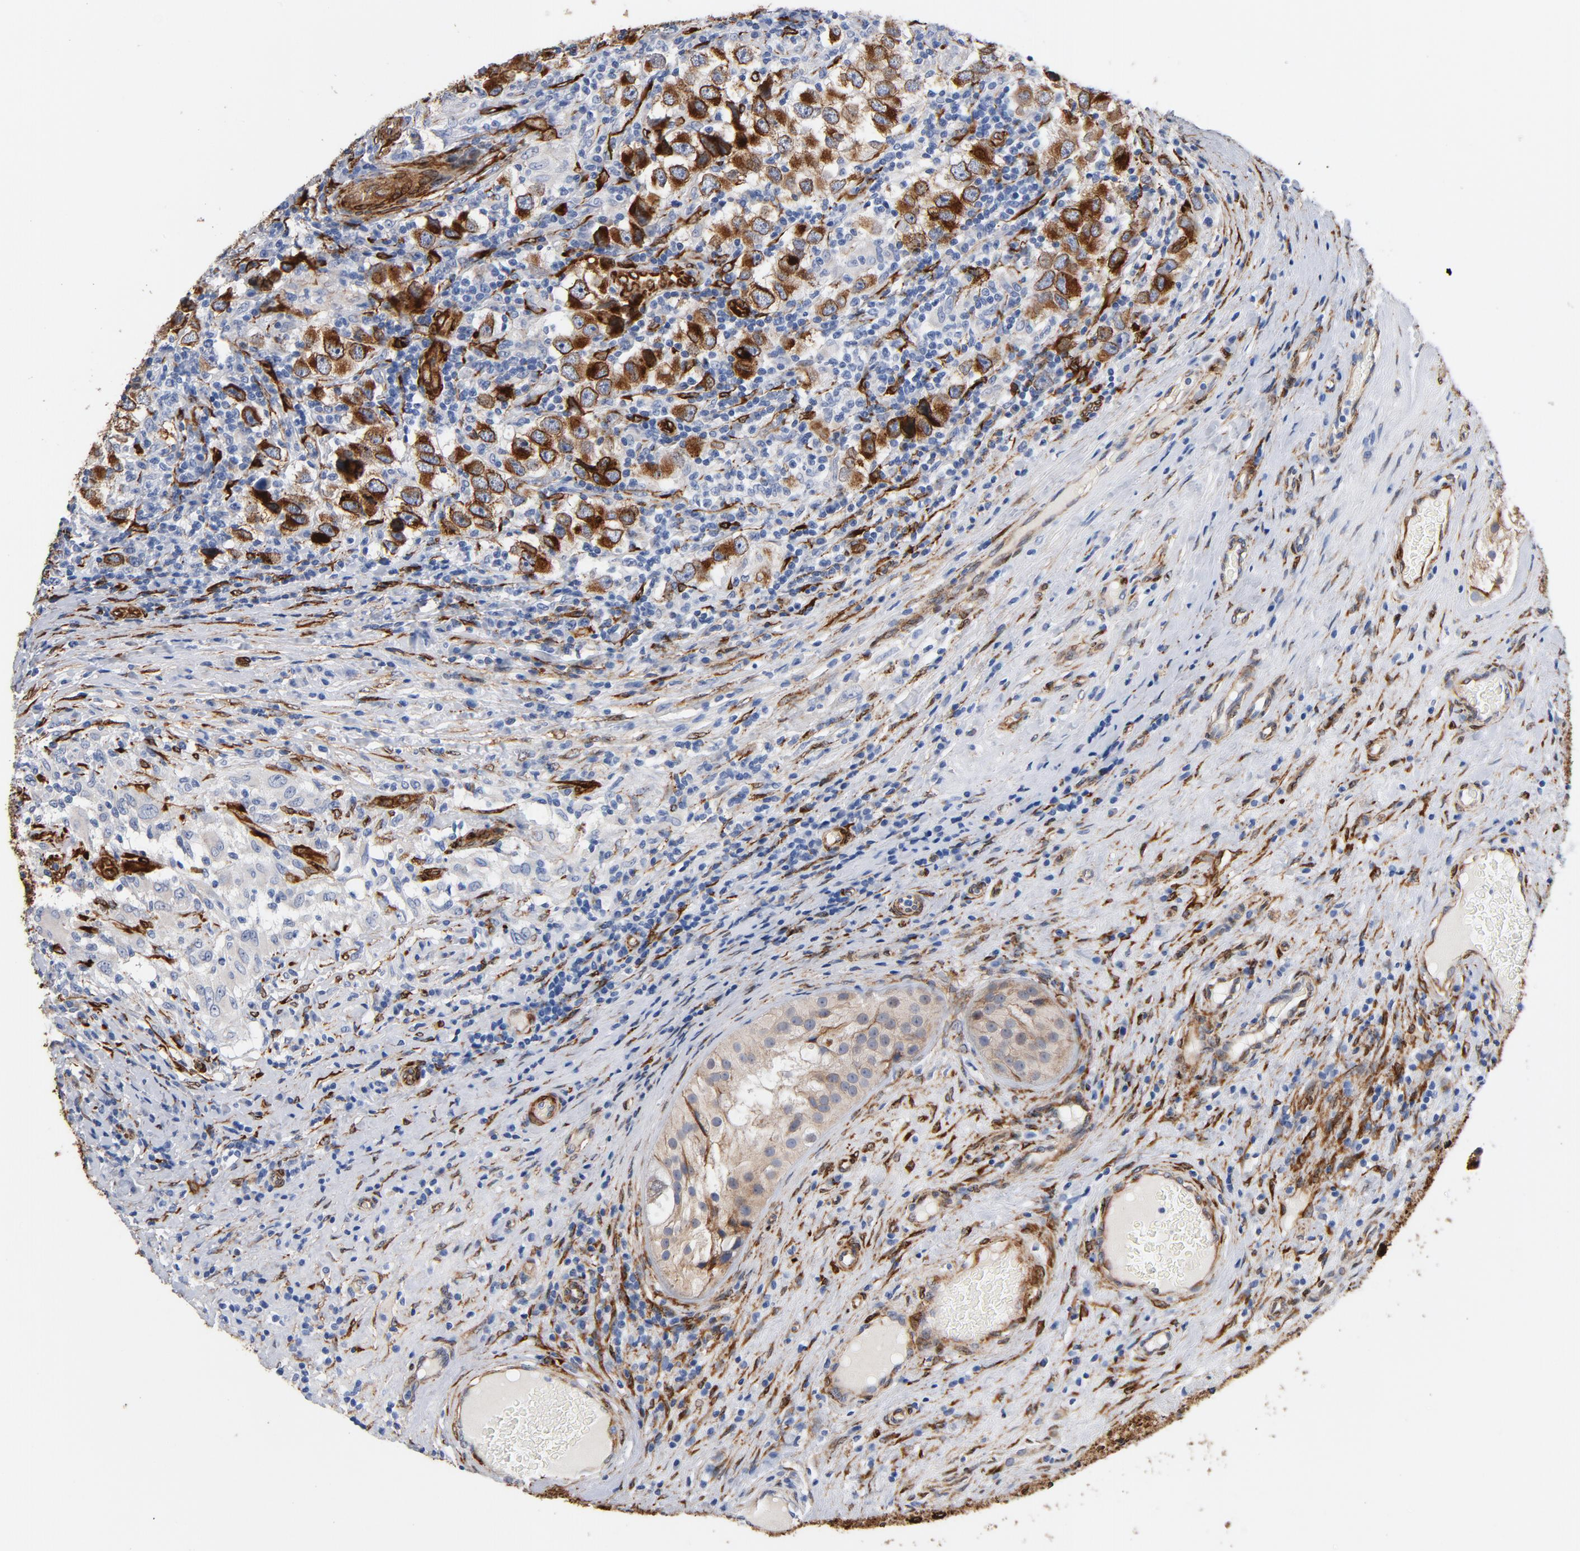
{"staining": {"intensity": "strong", "quantity": ">75%", "location": "cytoplasmic/membranous"}, "tissue": "testis cancer", "cell_type": "Tumor cells", "image_type": "cancer", "snomed": [{"axis": "morphology", "description": "Carcinoma, Embryonal, NOS"}, {"axis": "topography", "description": "Testis"}], "caption": "An immunohistochemistry micrograph of tumor tissue is shown. Protein staining in brown shows strong cytoplasmic/membranous positivity in testis embryonal carcinoma within tumor cells.", "gene": "SERPINH1", "patient": {"sex": "male", "age": 21}}